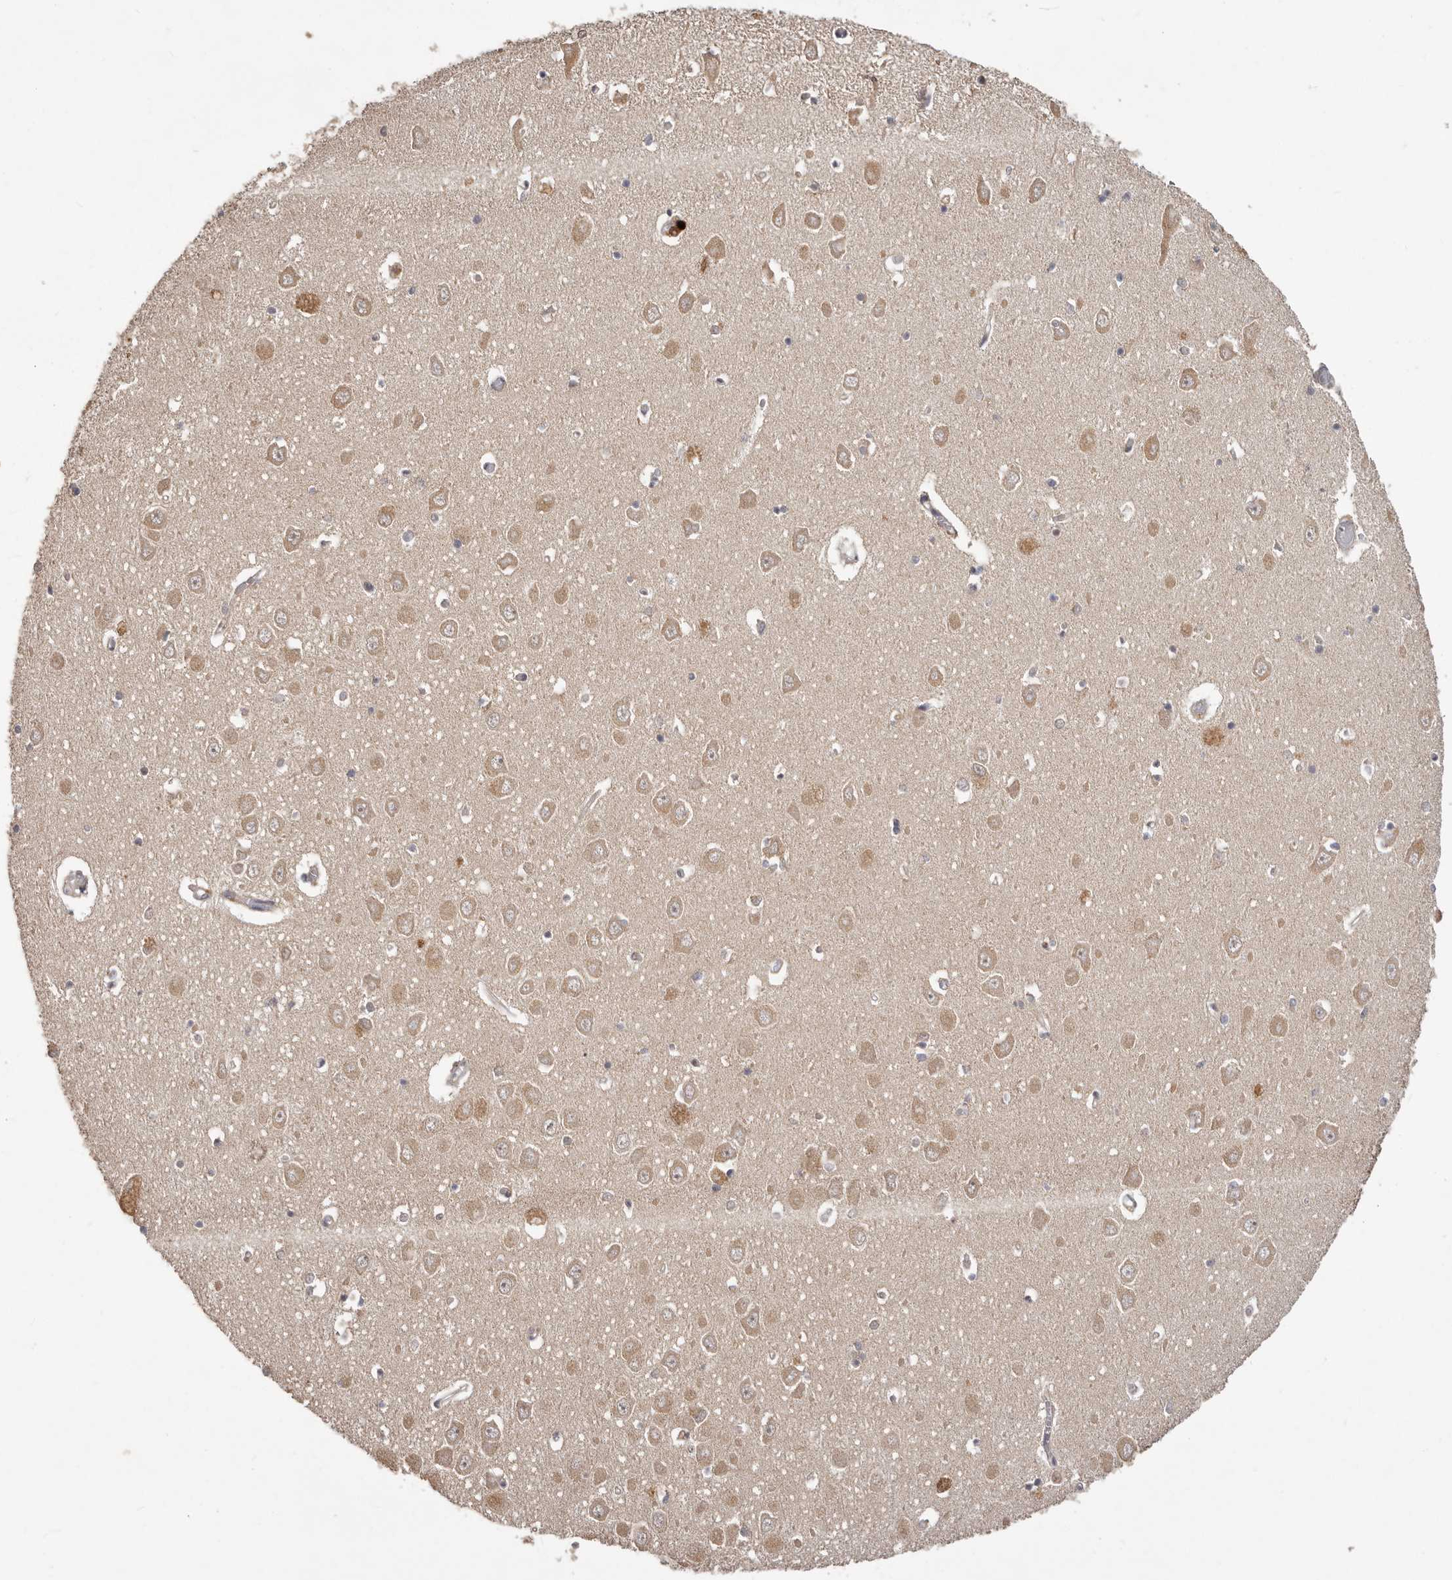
{"staining": {"intensity": "weak", "quantity": "25%-75%", "location": "cytoplasmic/membranous"}, "tissue": "hippocampus", "cell_type": "Glial cells", "image_type": "normal", "snomed": [{"axis": "morphology", "description": "Normal tissue, NOS"}, {"axis": "topography", "description": "Hippocampus"}], "caption": "Immunohistochemistry of unremarkable hippocampus displays low levels of weak cytoplasmic/membranous expression in approximately 25%-75% of glial cells.", "gene": "RNF187", "patient": {"sex": "male", "age": 70}}